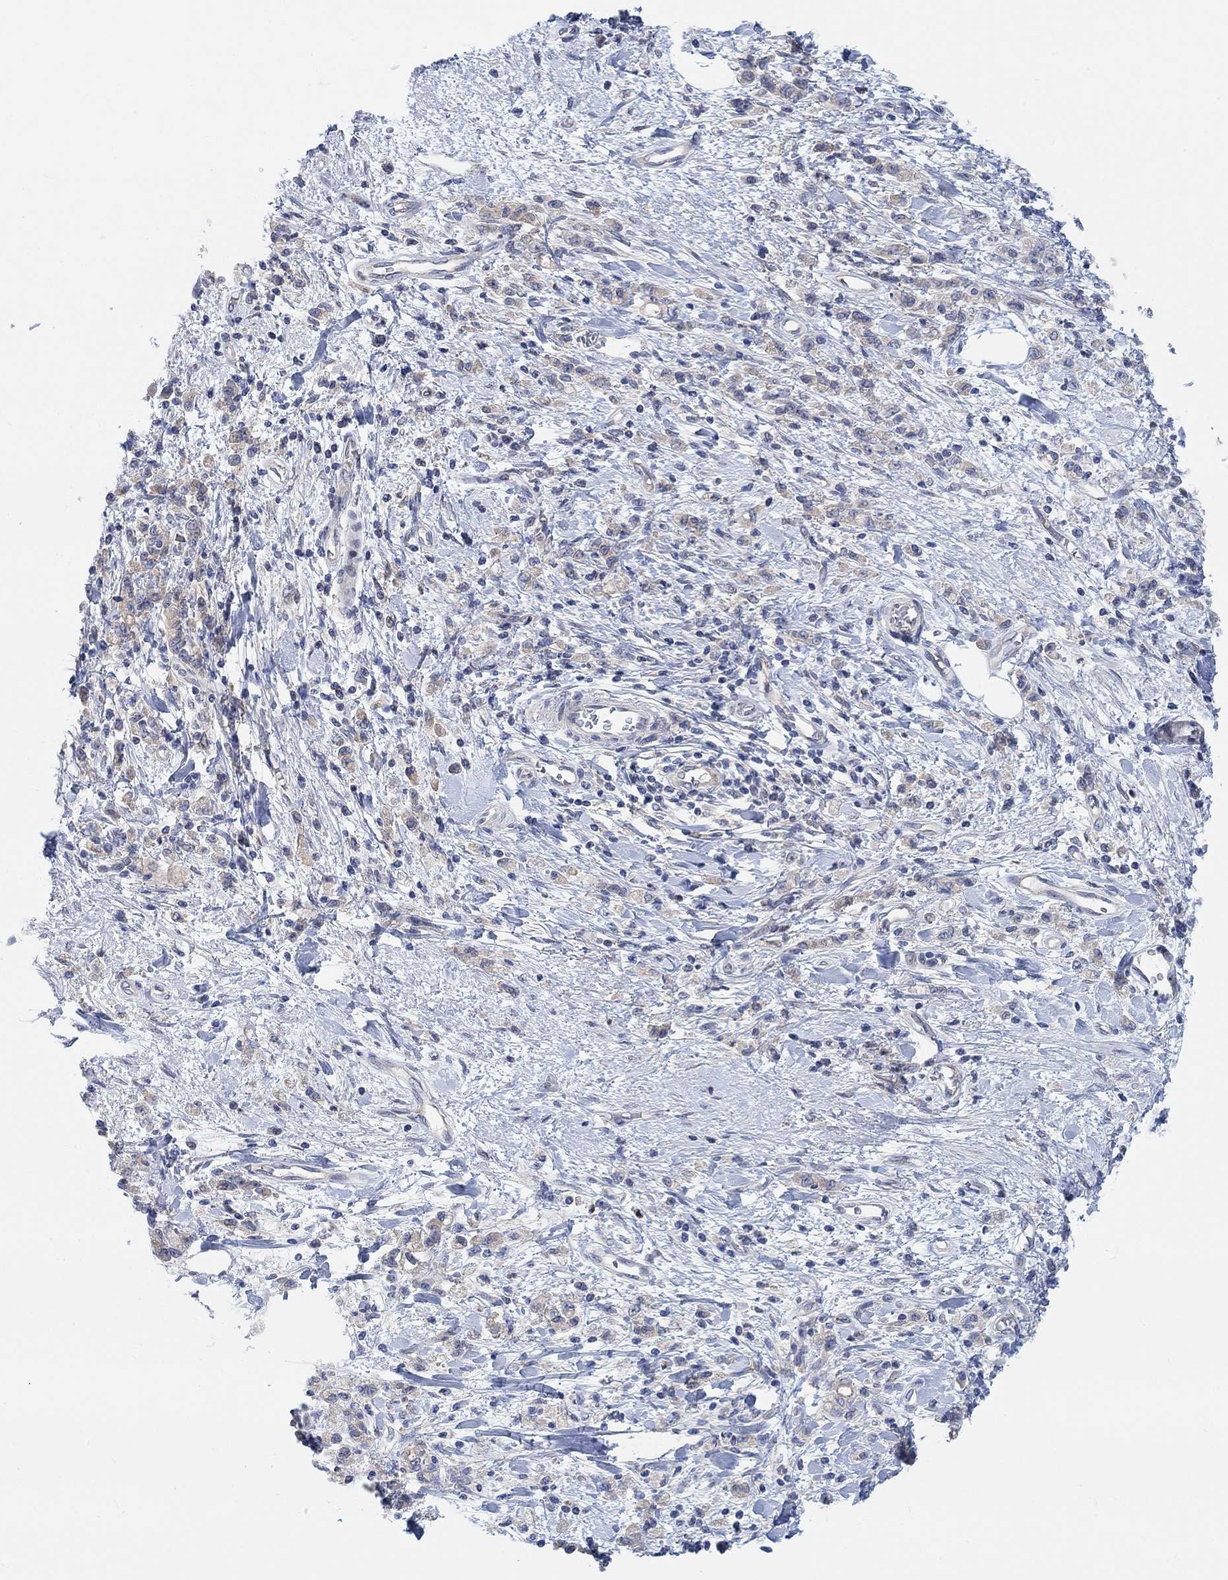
{"staining": {"intensity": "weak", "quantity": ">75%", "location": "cytoplasmic/membranous"}, "tissue": "stomach cancer", "cell_type": "Tumor cells", "image_type": "cancer", "snomed": [{"axis": "morphology", "description": "Adenocarcinoma, NOS"}, {"axis": "topography", "description": "Stomach"}], "caption": "A brown stain shows weak cytoplasmic/membranous positivity of a protein in stomach adenocarcinoma tumor cells. The protein of interest is shown in brown color, while the nuclei are stained blue.", "gene": "PMFBP1", "patient": {"sex": "male", "age": 77}}